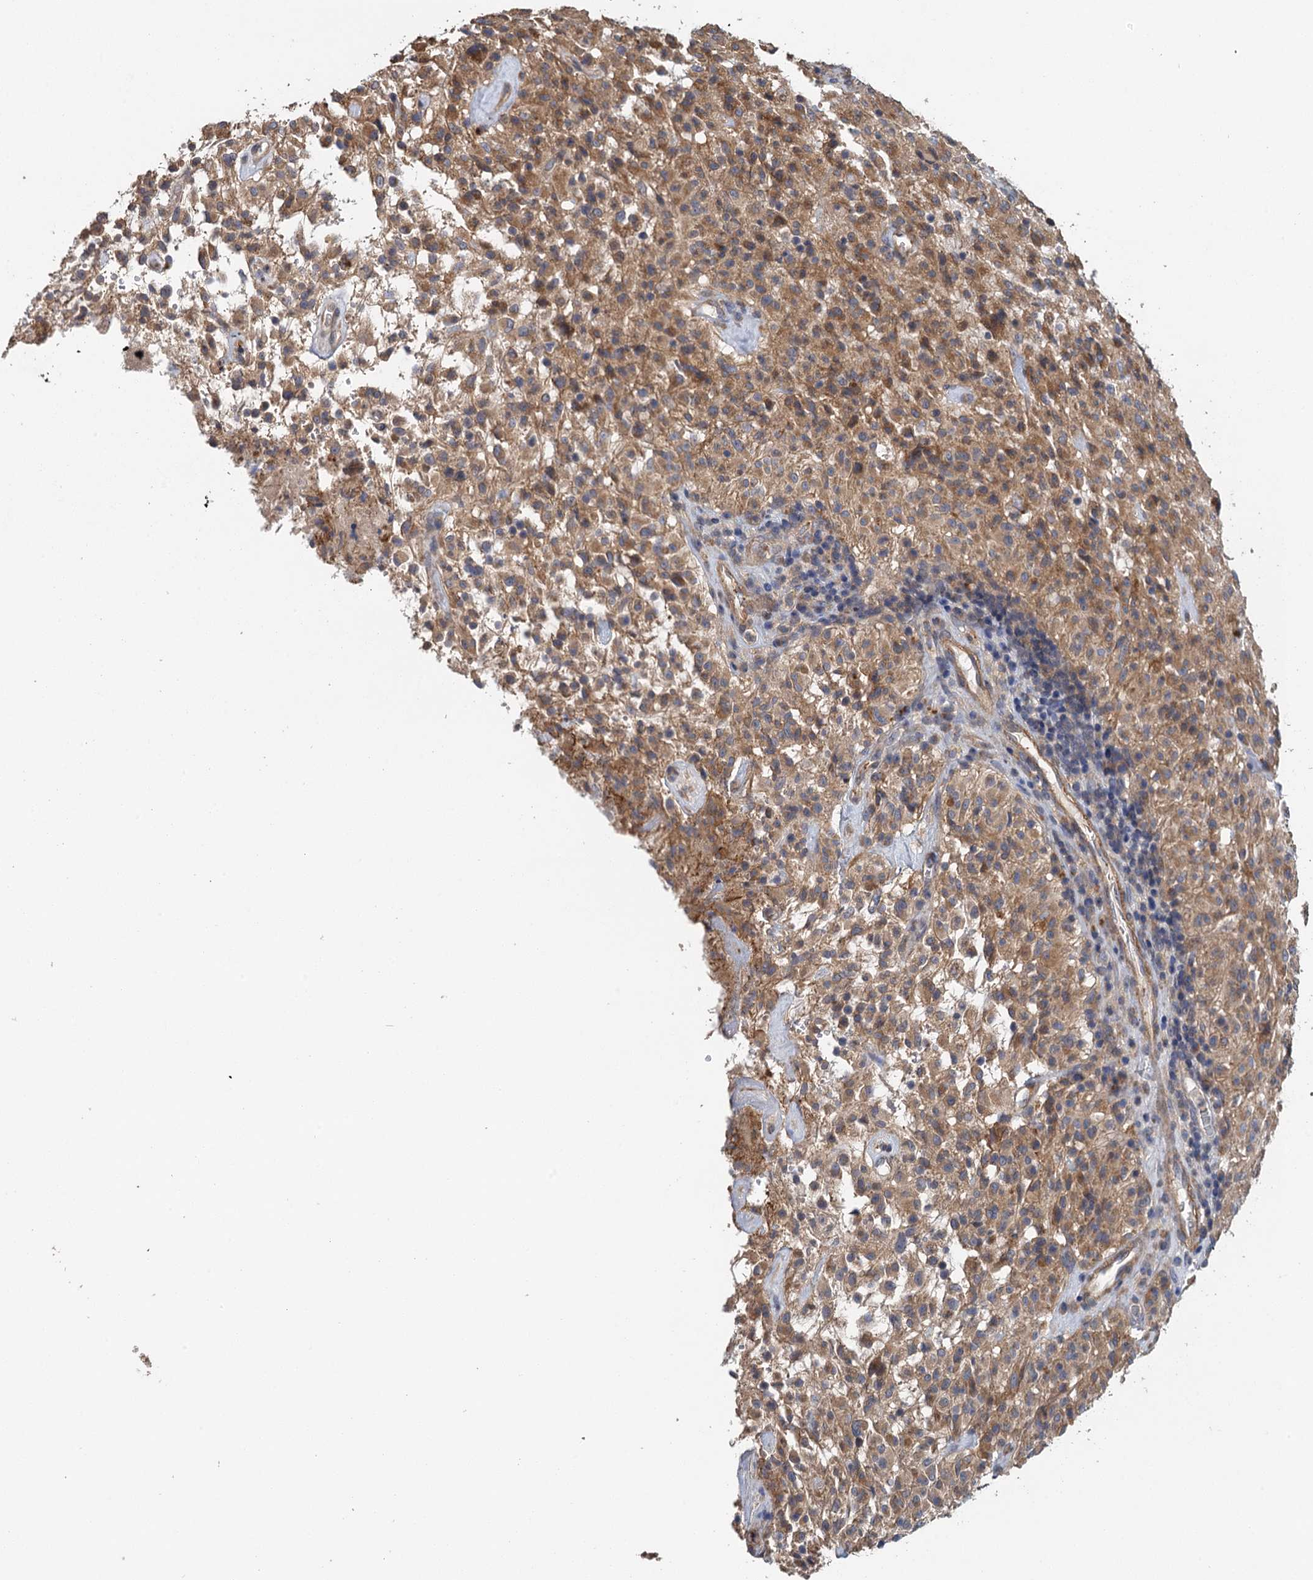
{"staining": {"intensity": "moderate", "quantity": ">75%", "location": "cytoplasmic/membranous"}, "tissue": "glioma", "cell_type": "Tumor cells", "image_type": "cancer", "snomed": [{"axis": "morphology", "description": "Glioma, malignant, High grade"}, {"axis": "topography", "description": "Brain"}], "caption": "Human glioma stained with a brown dye exhibits moderate cytoplasmic/membranous positive expression in about >75% of tumor cells.", "gene": "MEAK7", "patient": {"sex": "female", "age": 57}}